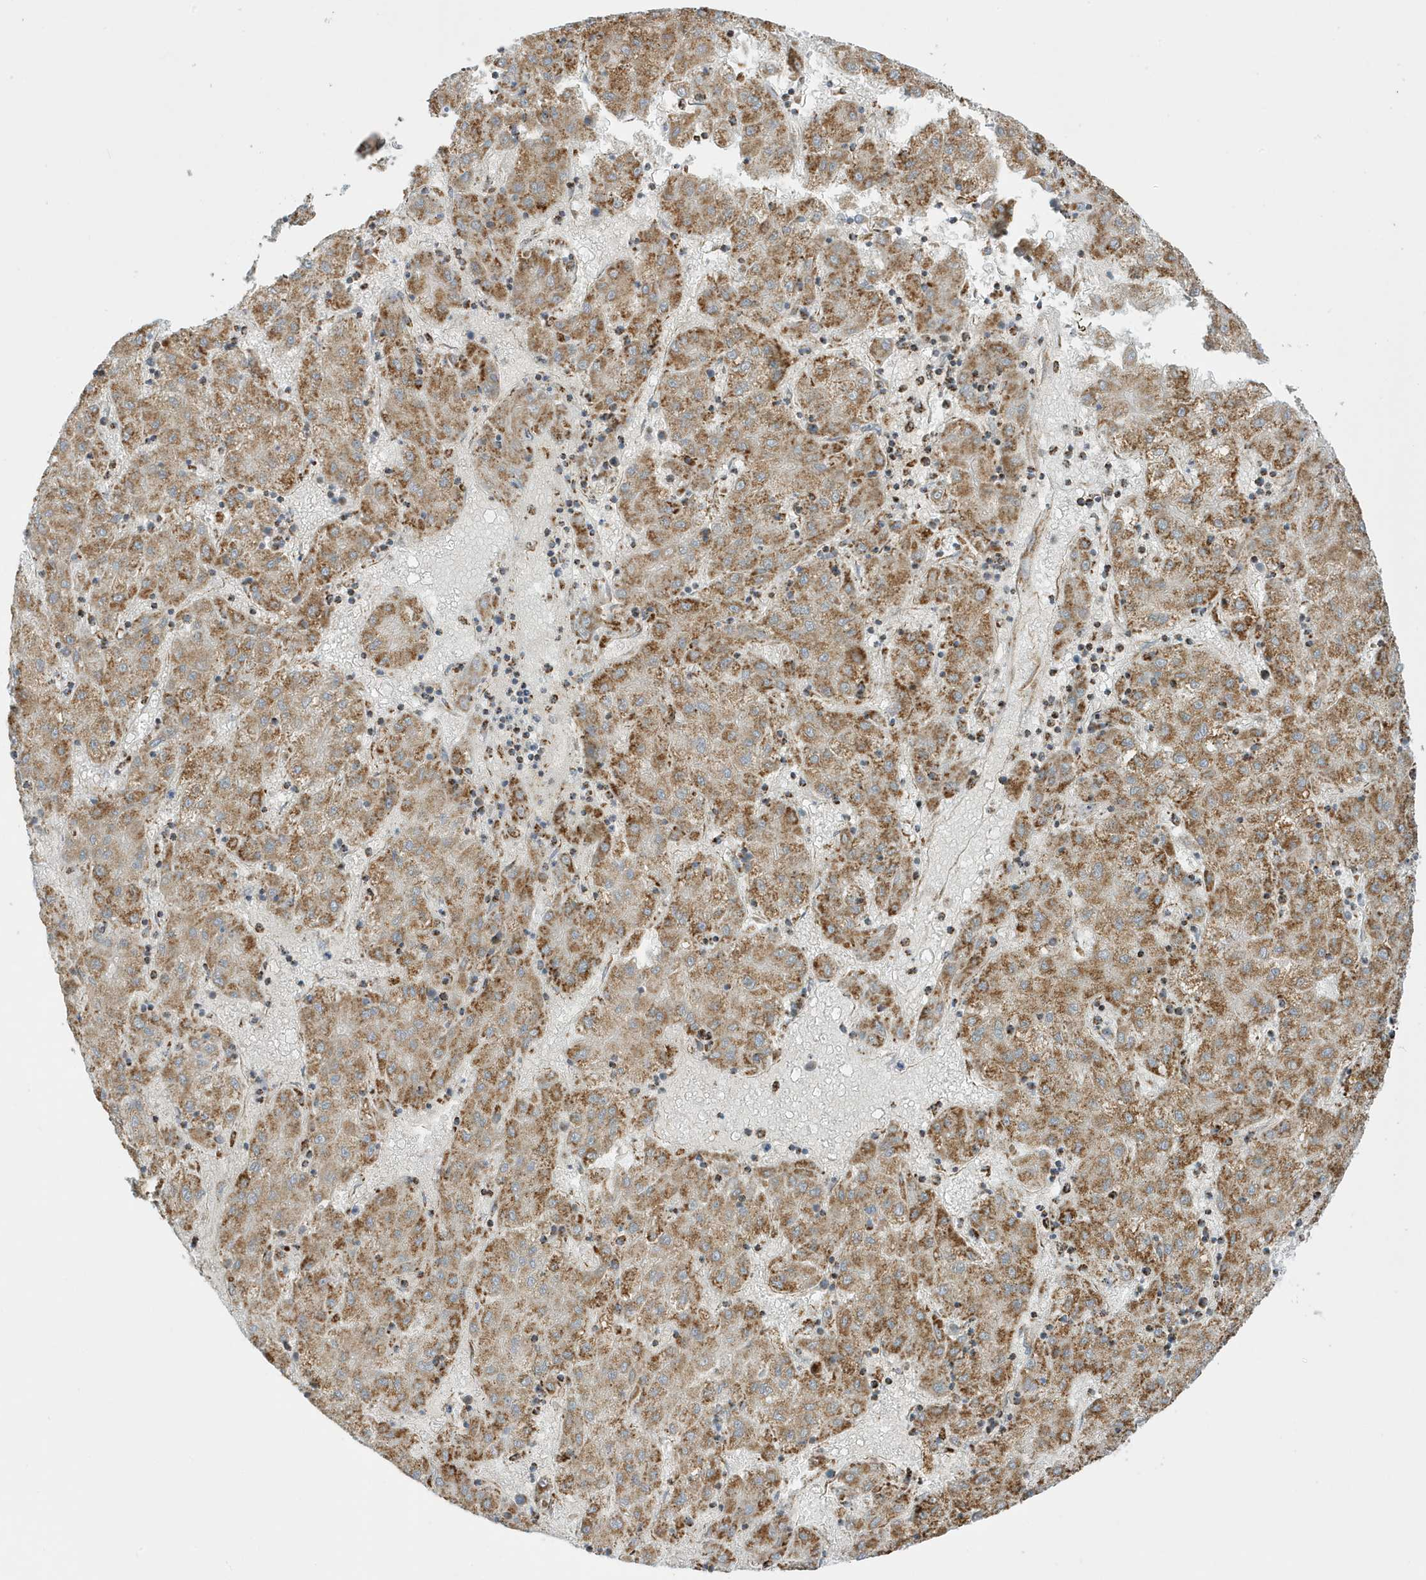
{"staining": {"intensity": "moderate", "quantity": ">75%", "location": "cytoplasmic/membranous"}, "tissue": "liver cancer", "cell_type": "Tumor cells", "image_type": "cancer", "snomed": [{"axis": "morphology", "description": "Carcinoma, Hepatocellular, NOS"}, {"axis": "topography", "description": "Liver"}], "caption": "High-power microscopy captured an immunohistochemistry micrograph of liver hepatocellular carcinoma, revealing moderate cytoplasmic/membranous staining in approximately >75% of tumor cells.", "gene": "ATP5ME", "patient": {"sex": "male", "age": 72}}